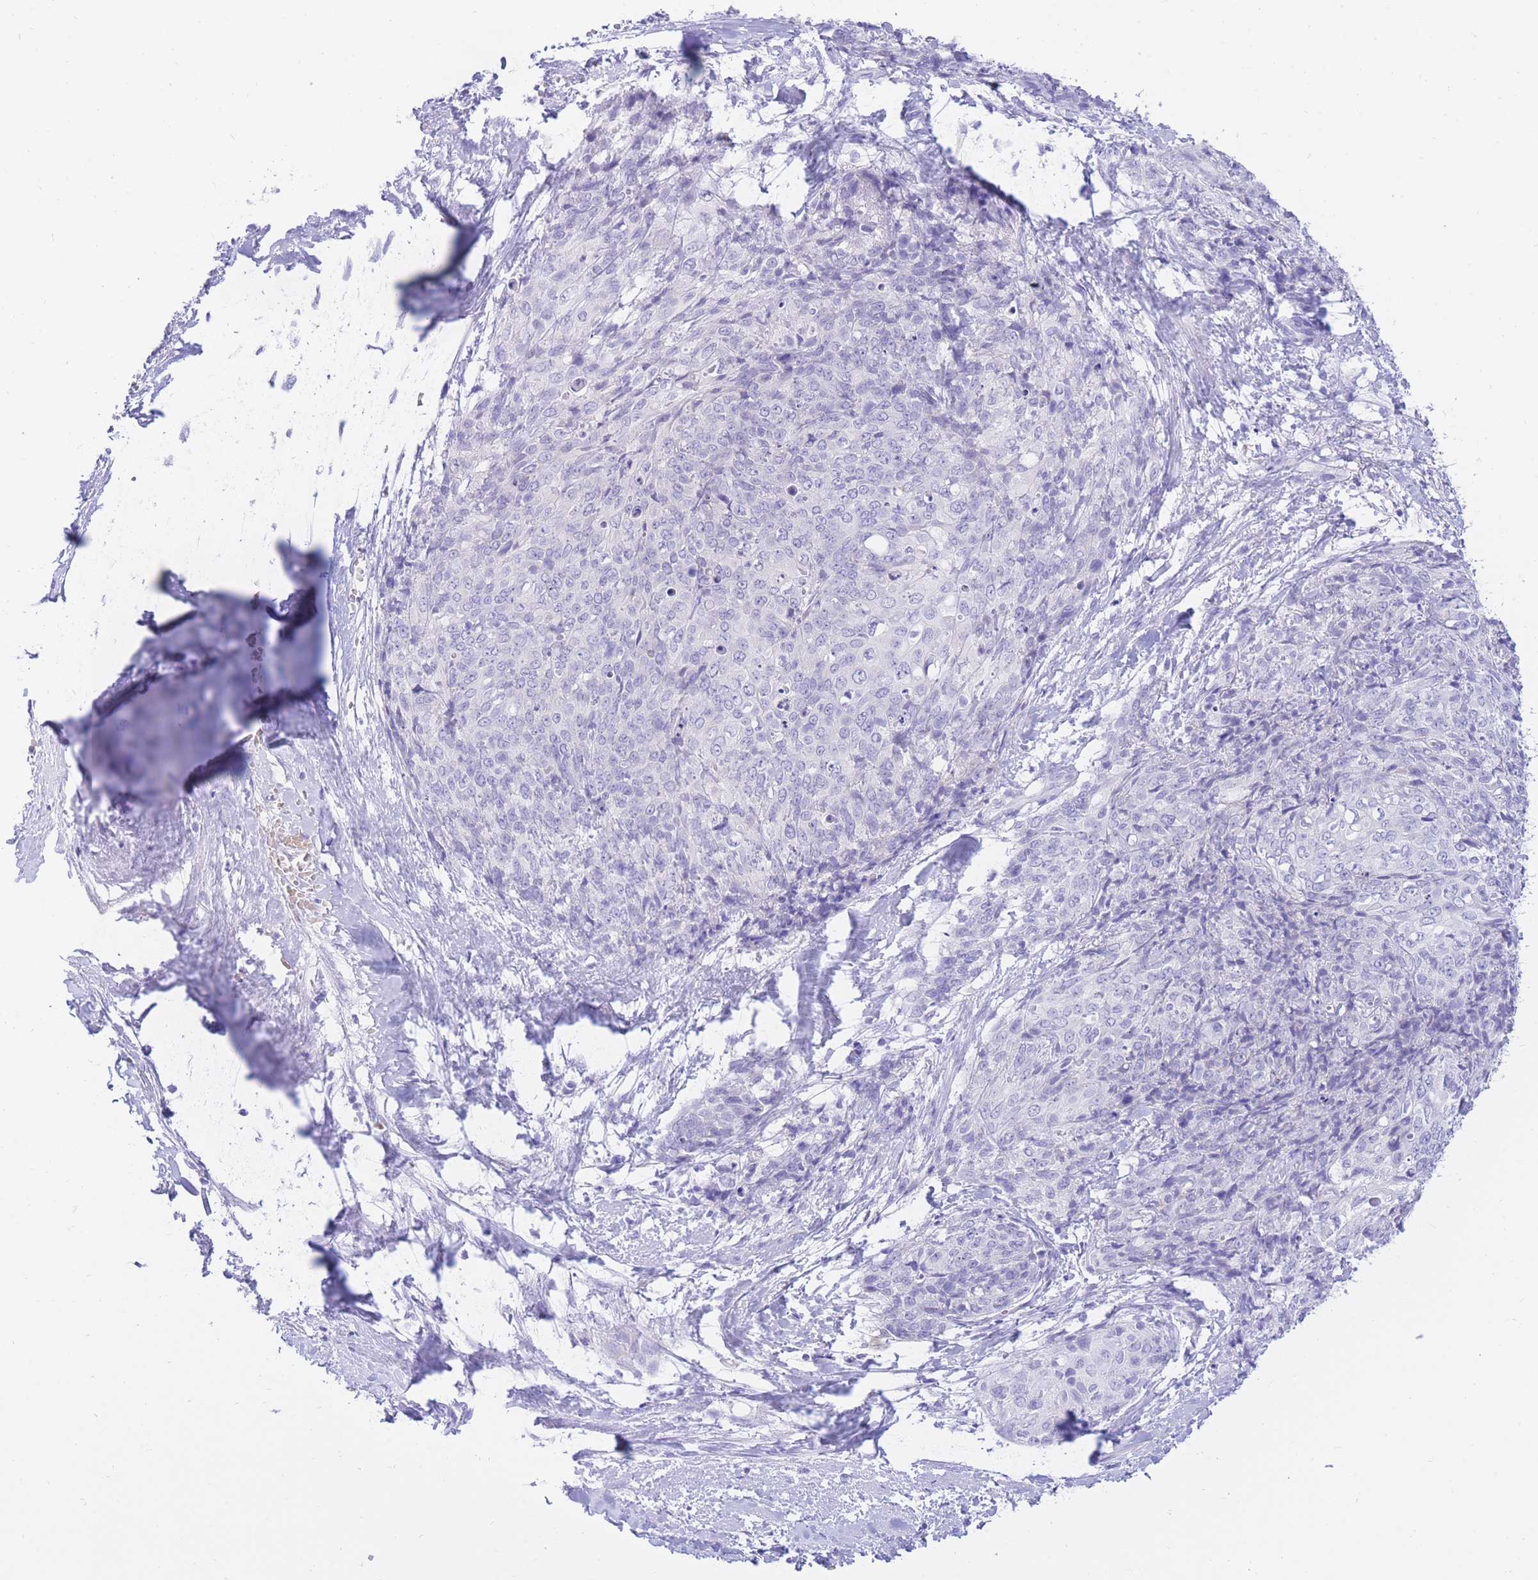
{"staining": {"intensity": "negative", "quantity": "none", "location": "none"}, "tissue": "skin cancer", "cell_type": "Tumor cells", "image_type": "cancer", "snomed": [{"axis": "morphology", "description": "Squamous cell carcinoma, NOS"}, {"axis": "topography", "description": "Skin"}, {"axis": "topography", "description": "Vulva"}], "caption": "IHC of squamous cell carcinoma (skin) displays no positivity in tumor cells.", "gene": "SSUH2", "patient": {"sex": "female", "age": 85}}